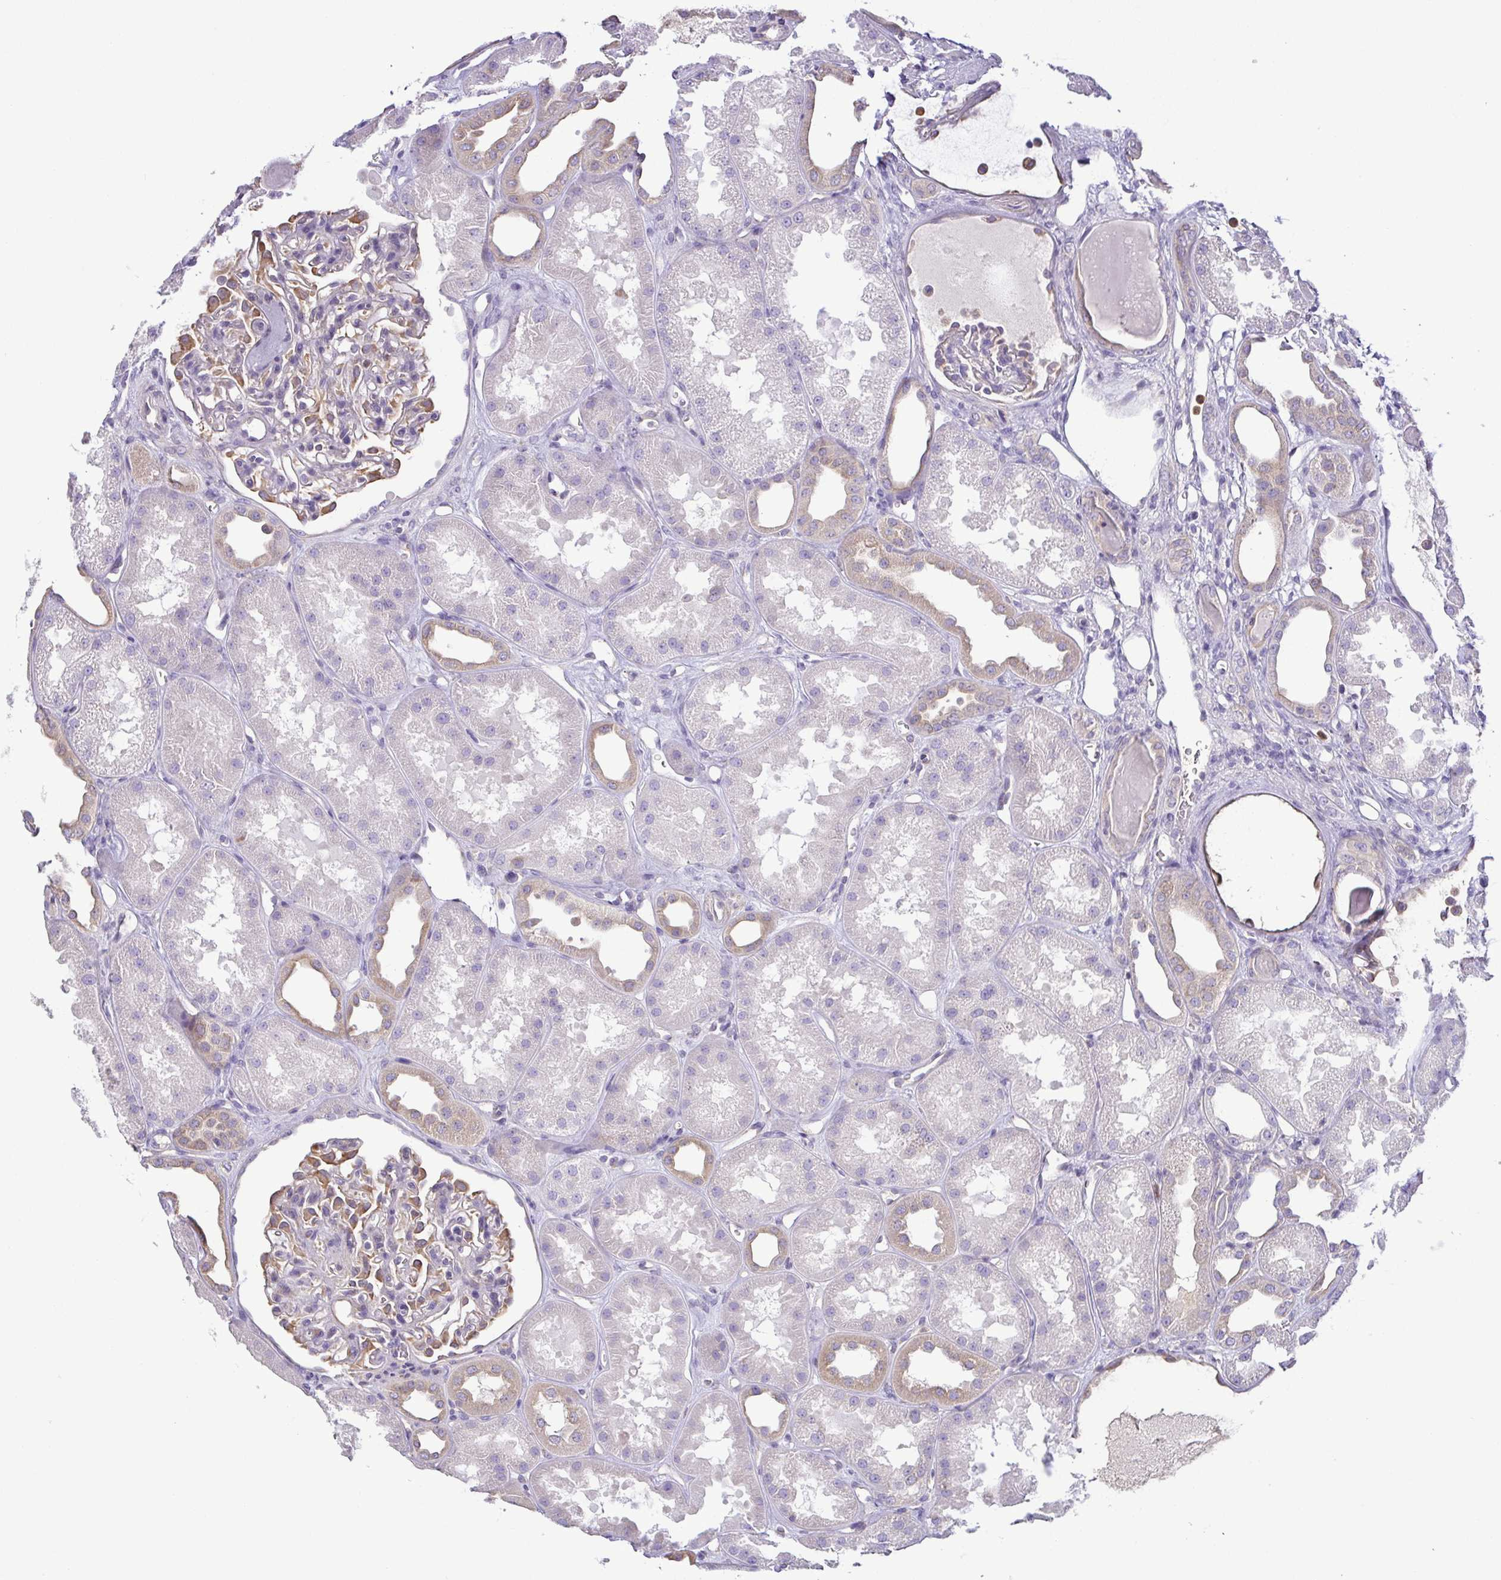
{"staining": {"intensity": "negative", "quantity": "none", "location": "none"}, "tissue": "kidney", "cell_type": "Cells in glomeruli", "image_type": "normal", "snomed": [{"axis": "morphology", "description": "Normal tissue, NOS"}, {"axis": "topography", "description": "Kidney"}], "caption": "A photomicrograph of human kidney is negative for staining in cells in glomeruli. (Immunohistochemistry (ihc), brightfield microscopy, high magnification).", "gene": "MYL10", "patient": {"sex": "male", "age": 61}}